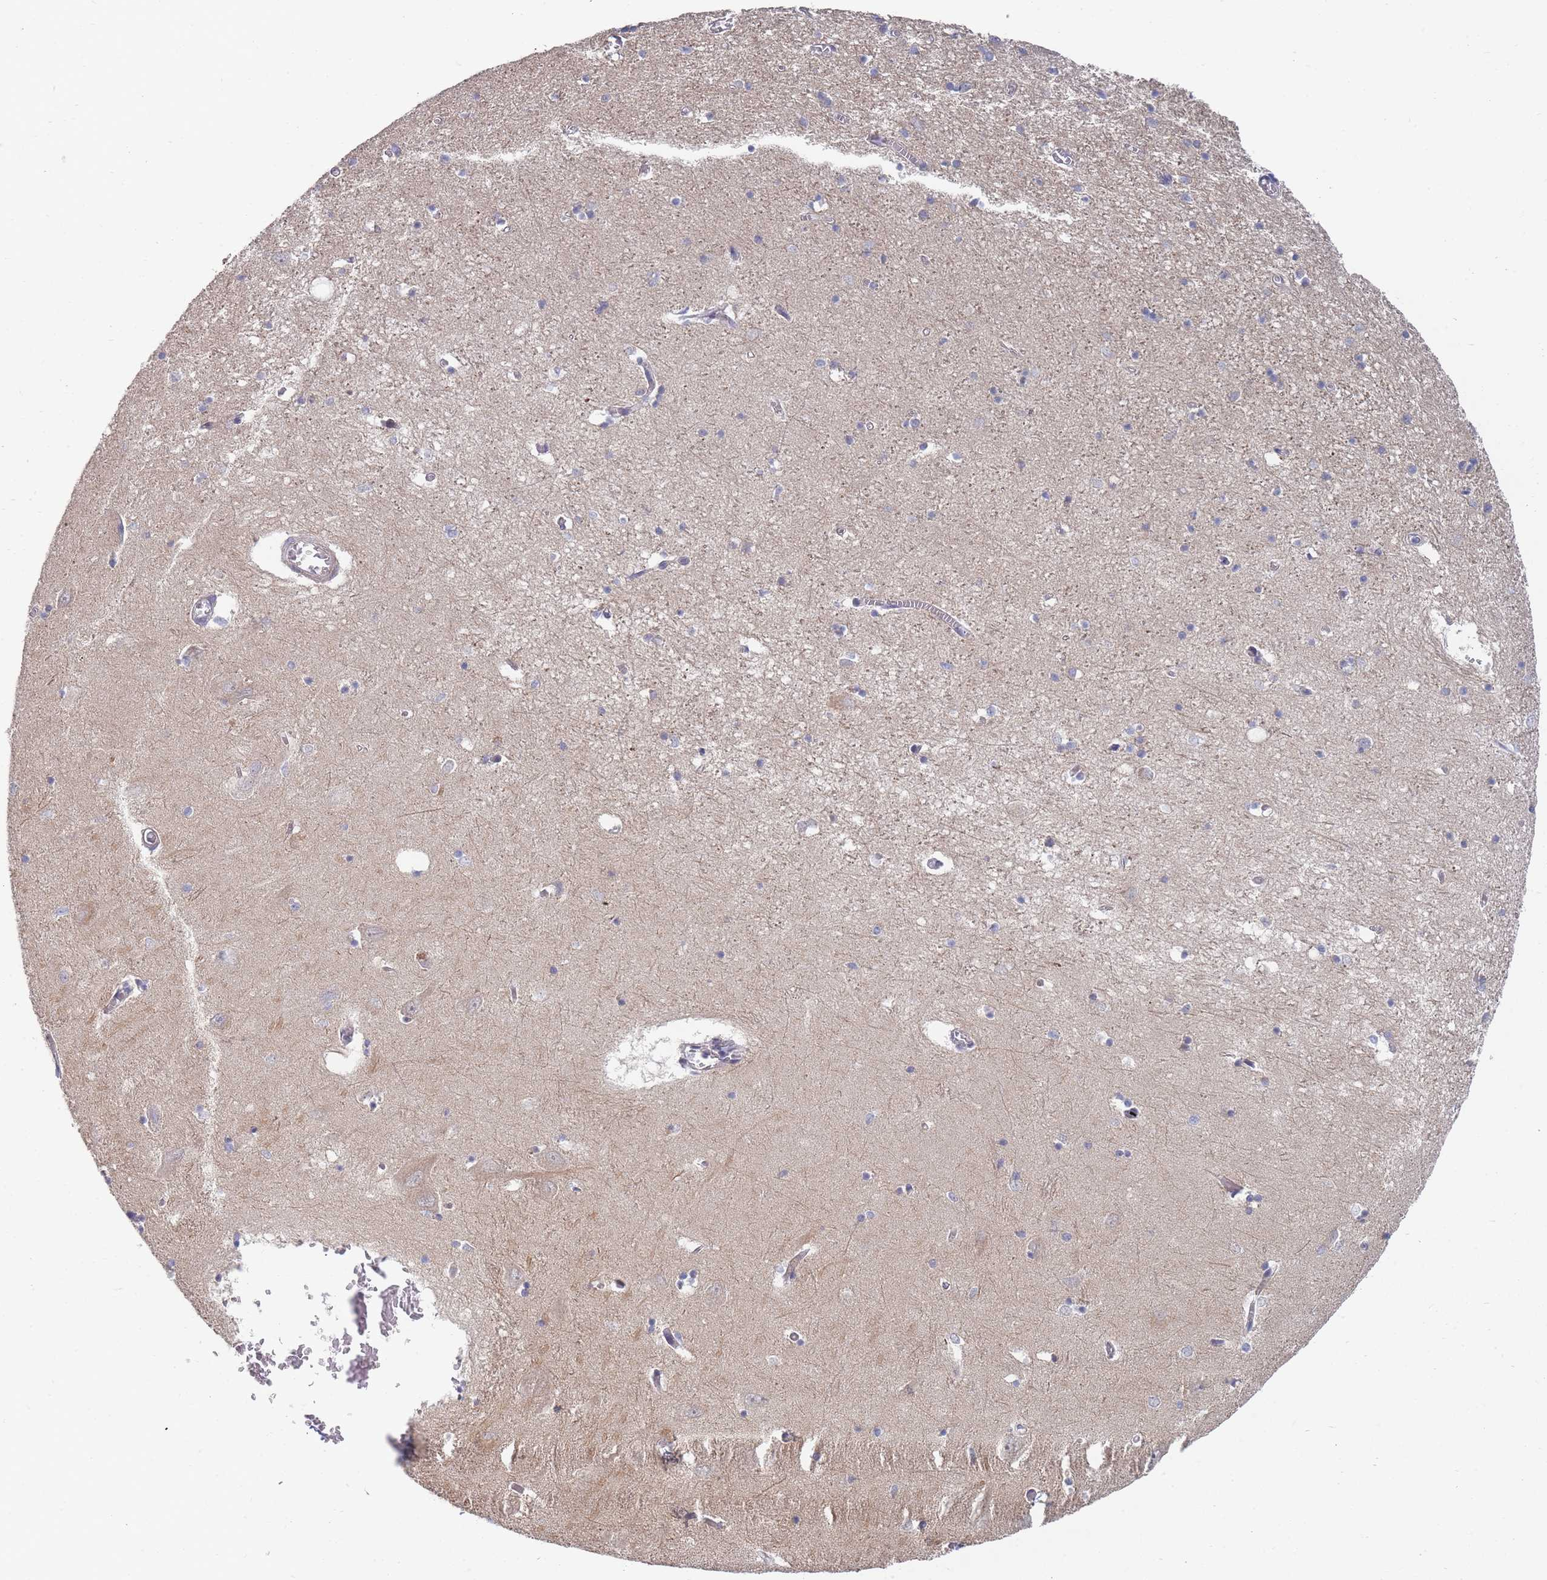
{"staining": {"intensity": "negative", "quantity": "none", "location": "none"}, "tissue": "hippocampus", "cell_type": "Glial cells", "image_type": "normal", "snomed": [{"axis": "morphology", "description": "Normal tissue, NOS"}, {"axis": "topography", "description": "Hippocampus"}], "caption": "This image is of normal hippocampus stained with immunohistochemistry to label a protein in brown with the nuclei are counter-stained blue. There is no positivity in glial cells.", "gene": "SLC35F5", "patient": {"sex": "male", "age": 70}}